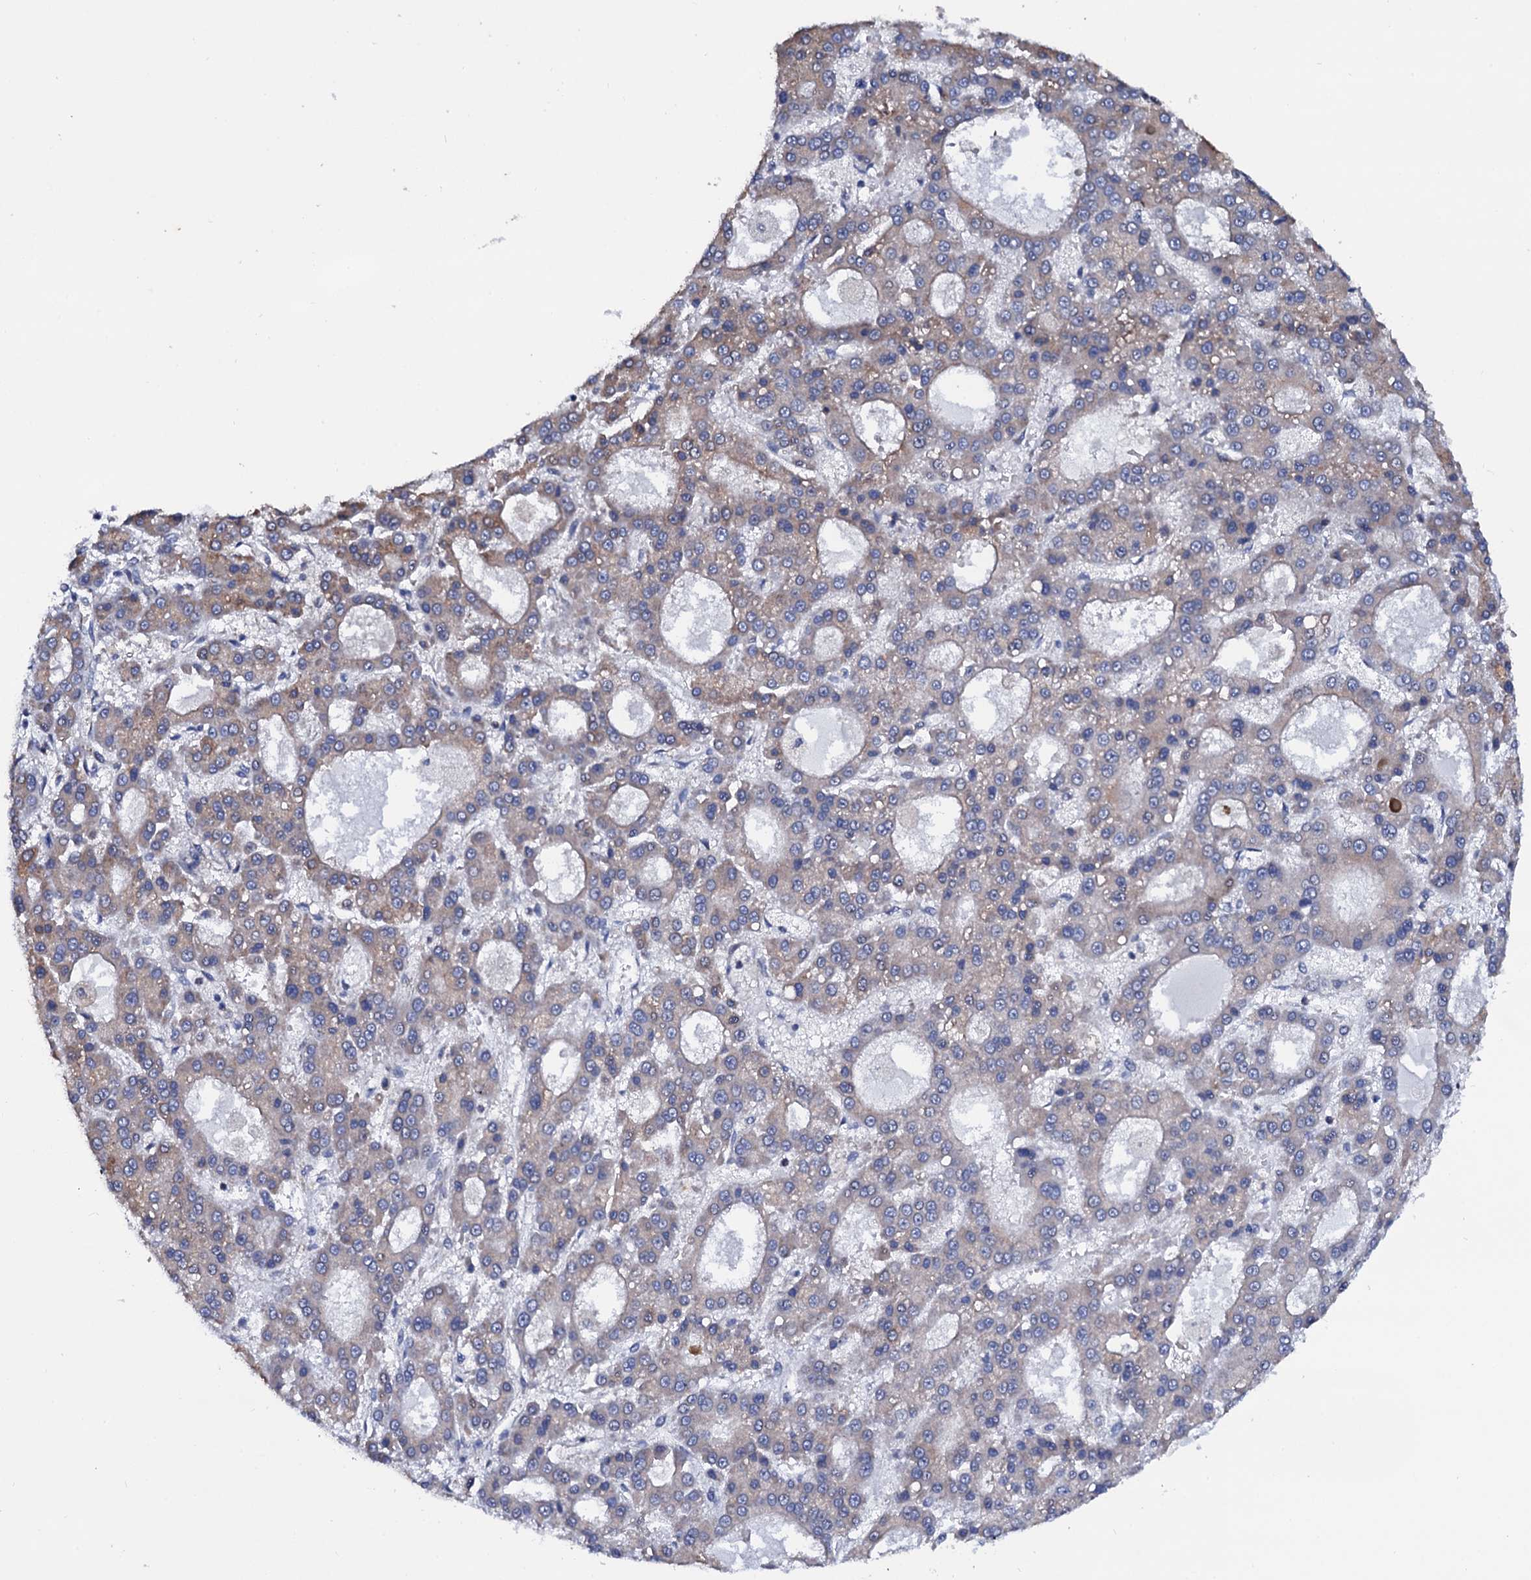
{"staining": {"intensity": "weak", "quantity": "<25%", "location": "cytoplasmic/membranous"}, "tissue": "liver cancer", "cell_type": "Tumor cells", "image_type": "cancer", "snomed": [{"axis": "morphology", "description": "Carcinoma, Hepatocellular, NOS"}, {"axis": "topography", "description": "Liver"}], "caption": "The image reveals no significant positivity in tumor cells of liver cancer (hepatocellular carcinoma).", "gene": "PTCD3", "patient": {"sex": "male", "age": 70}}